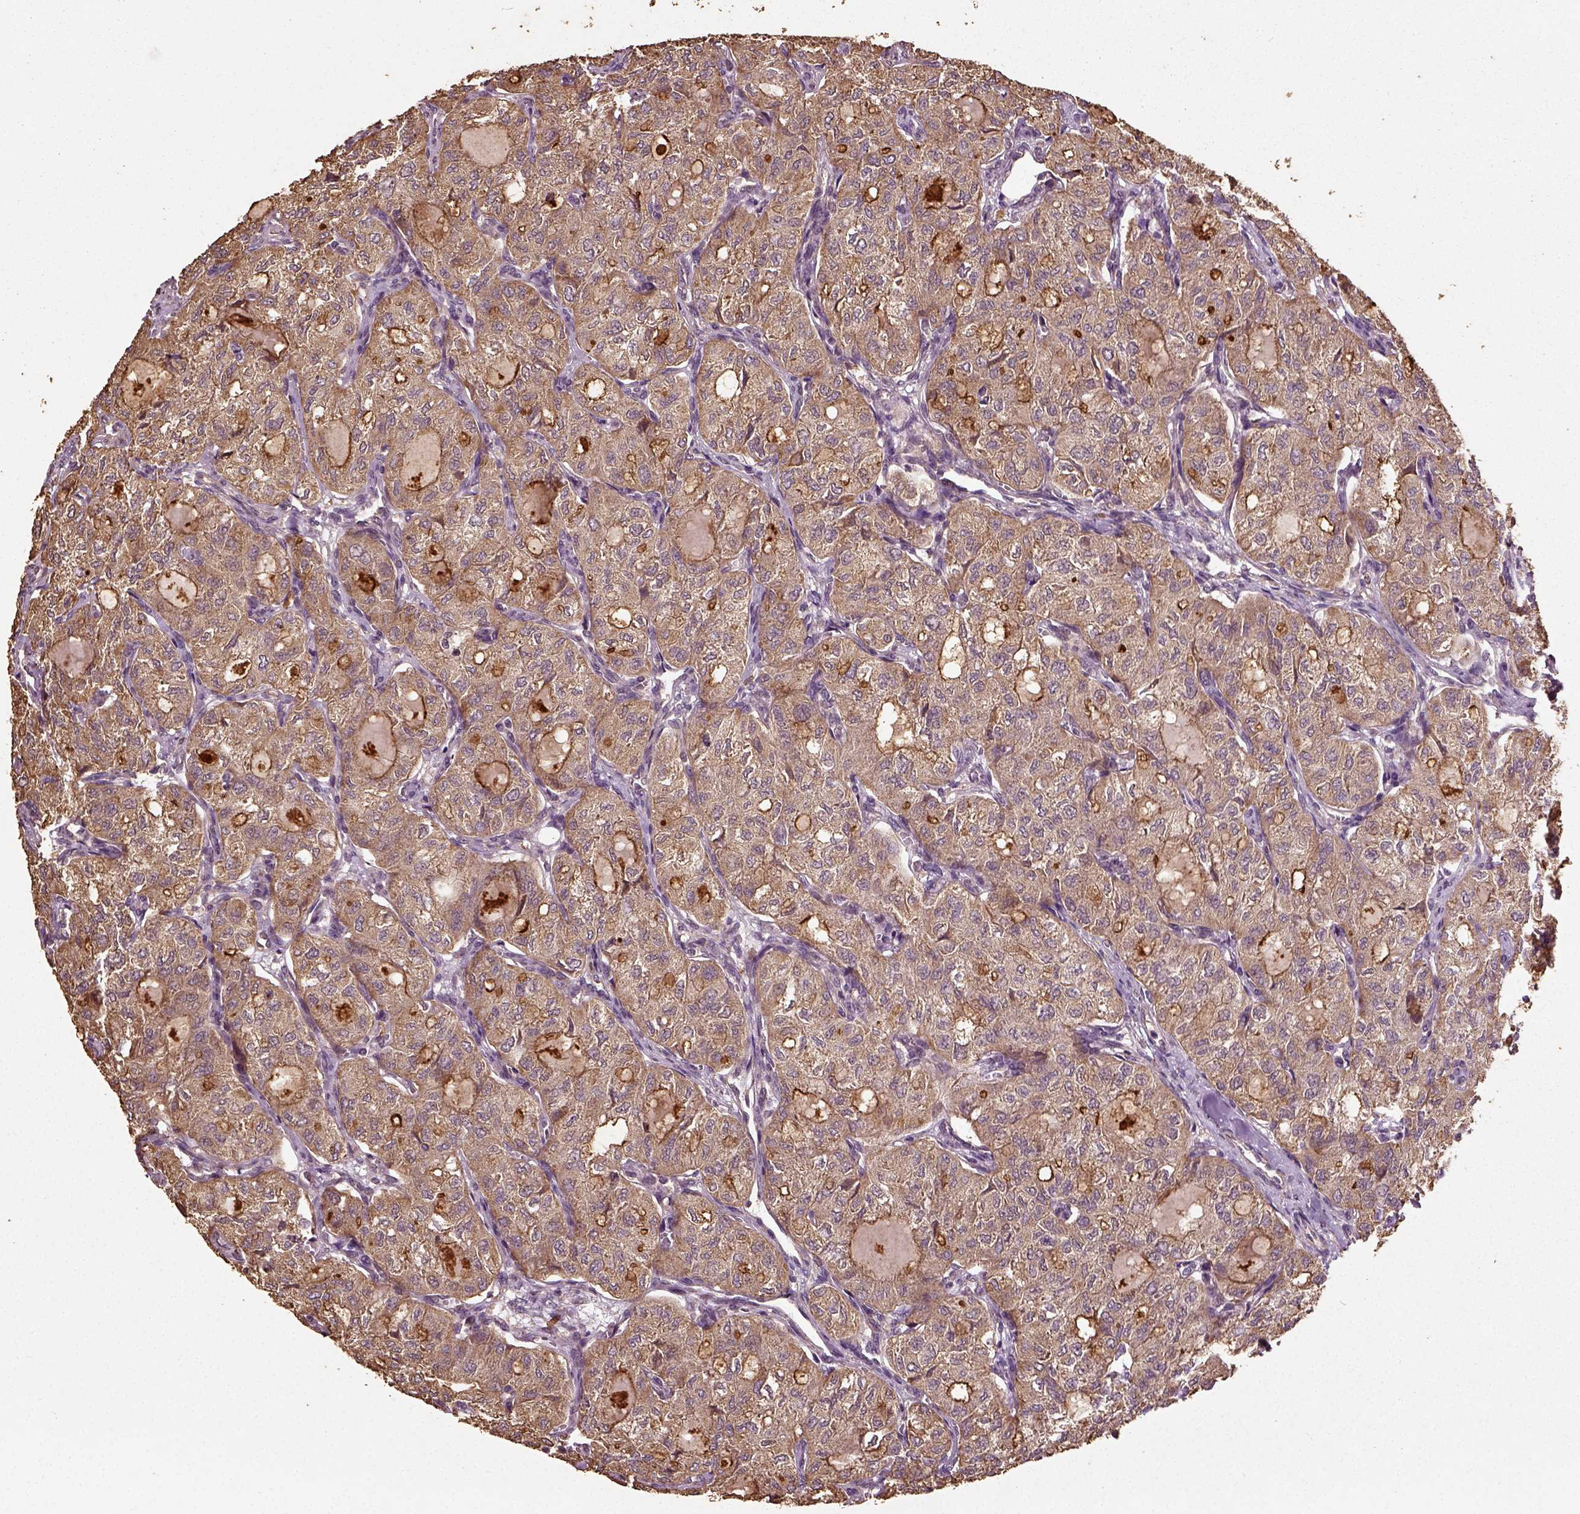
{"staining": {"intensity": "moderate", "quantity": ">75%", "location": "cytoplasmic/membranous"}, "tissue": "thyroid cancer", "cell_type": "Tumor cells", "image_type": "cancer", "snomed": [{"axis": "morphology", "description": "Follicular adenoma carcinoma, NOS"}, {"axis": "topography", "description": "Thyroid gland"}], "caption": "The micrograph reveals staining of thyroid follicular adenoma carcinoma, revealing moderate cytoplasmic/membranous protein expression (brown color) within tumor cells.", "gene": "ERV3-1", "patient": {"sex": "male", "age": 75}}